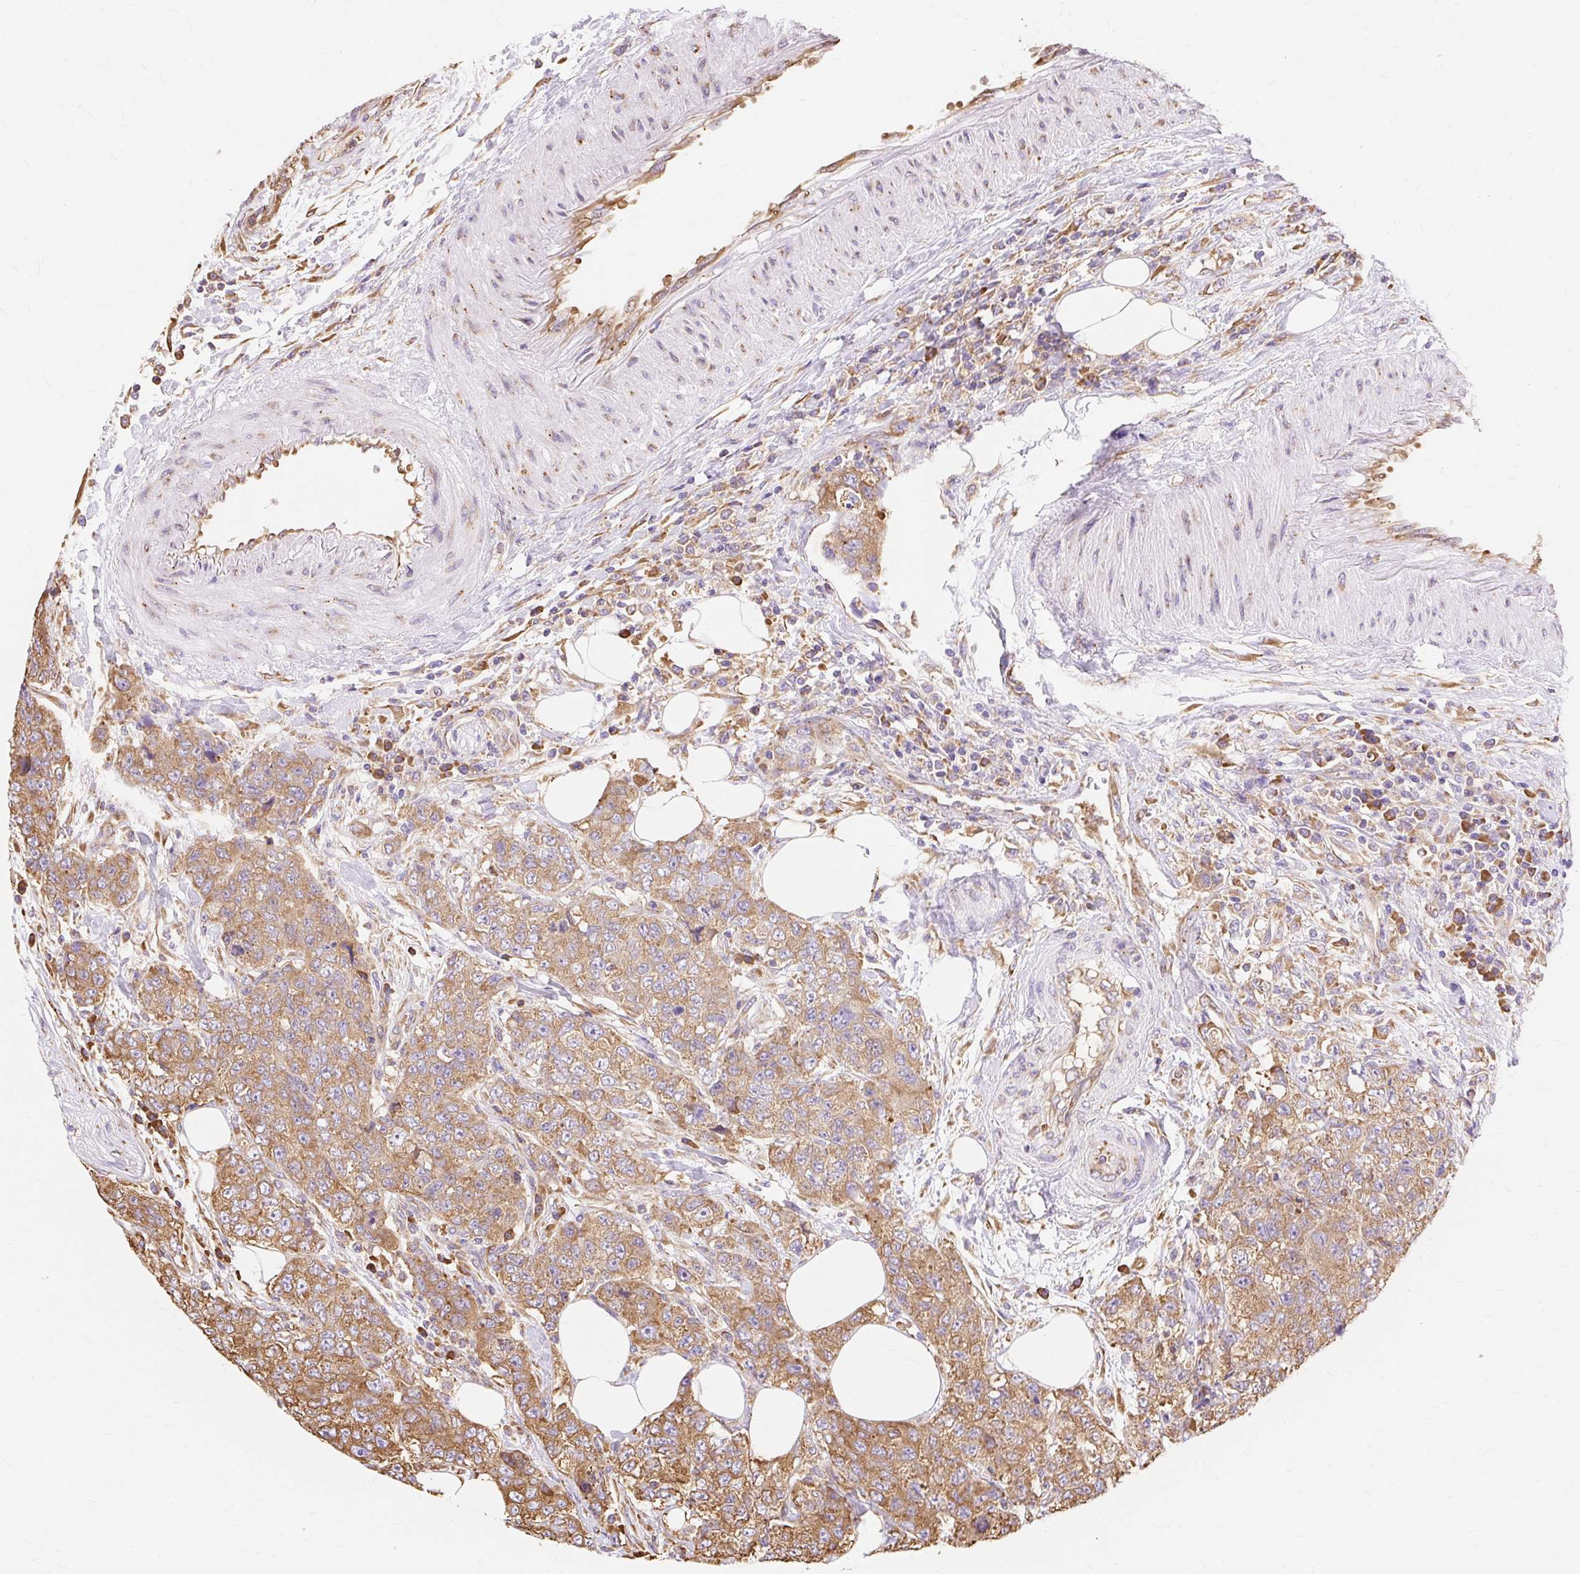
{"staining": {"intensity": "moderate", "quantity": ">75%", "location": "cytoplasmic/membranous"}, "tissue": "urothelial cancer", "cell_type": "Tumor cells", "image_type": "cancer", "snomed": [{"axis": "morphology", "description": "Urothelial carcinoma, High grade"}, {"axis": "topography", "description": "Urinary bladder"}], "caption": "This micrograph reveals immunohistochemistry (IHC) staining of human high-grade urothelial carcinoma, with medium moderate cytoplasmic/membranous staining in approximately >75% of tumor cells.", "gene": "RPS17", "patient": {"sex": "female", "age": 78}}